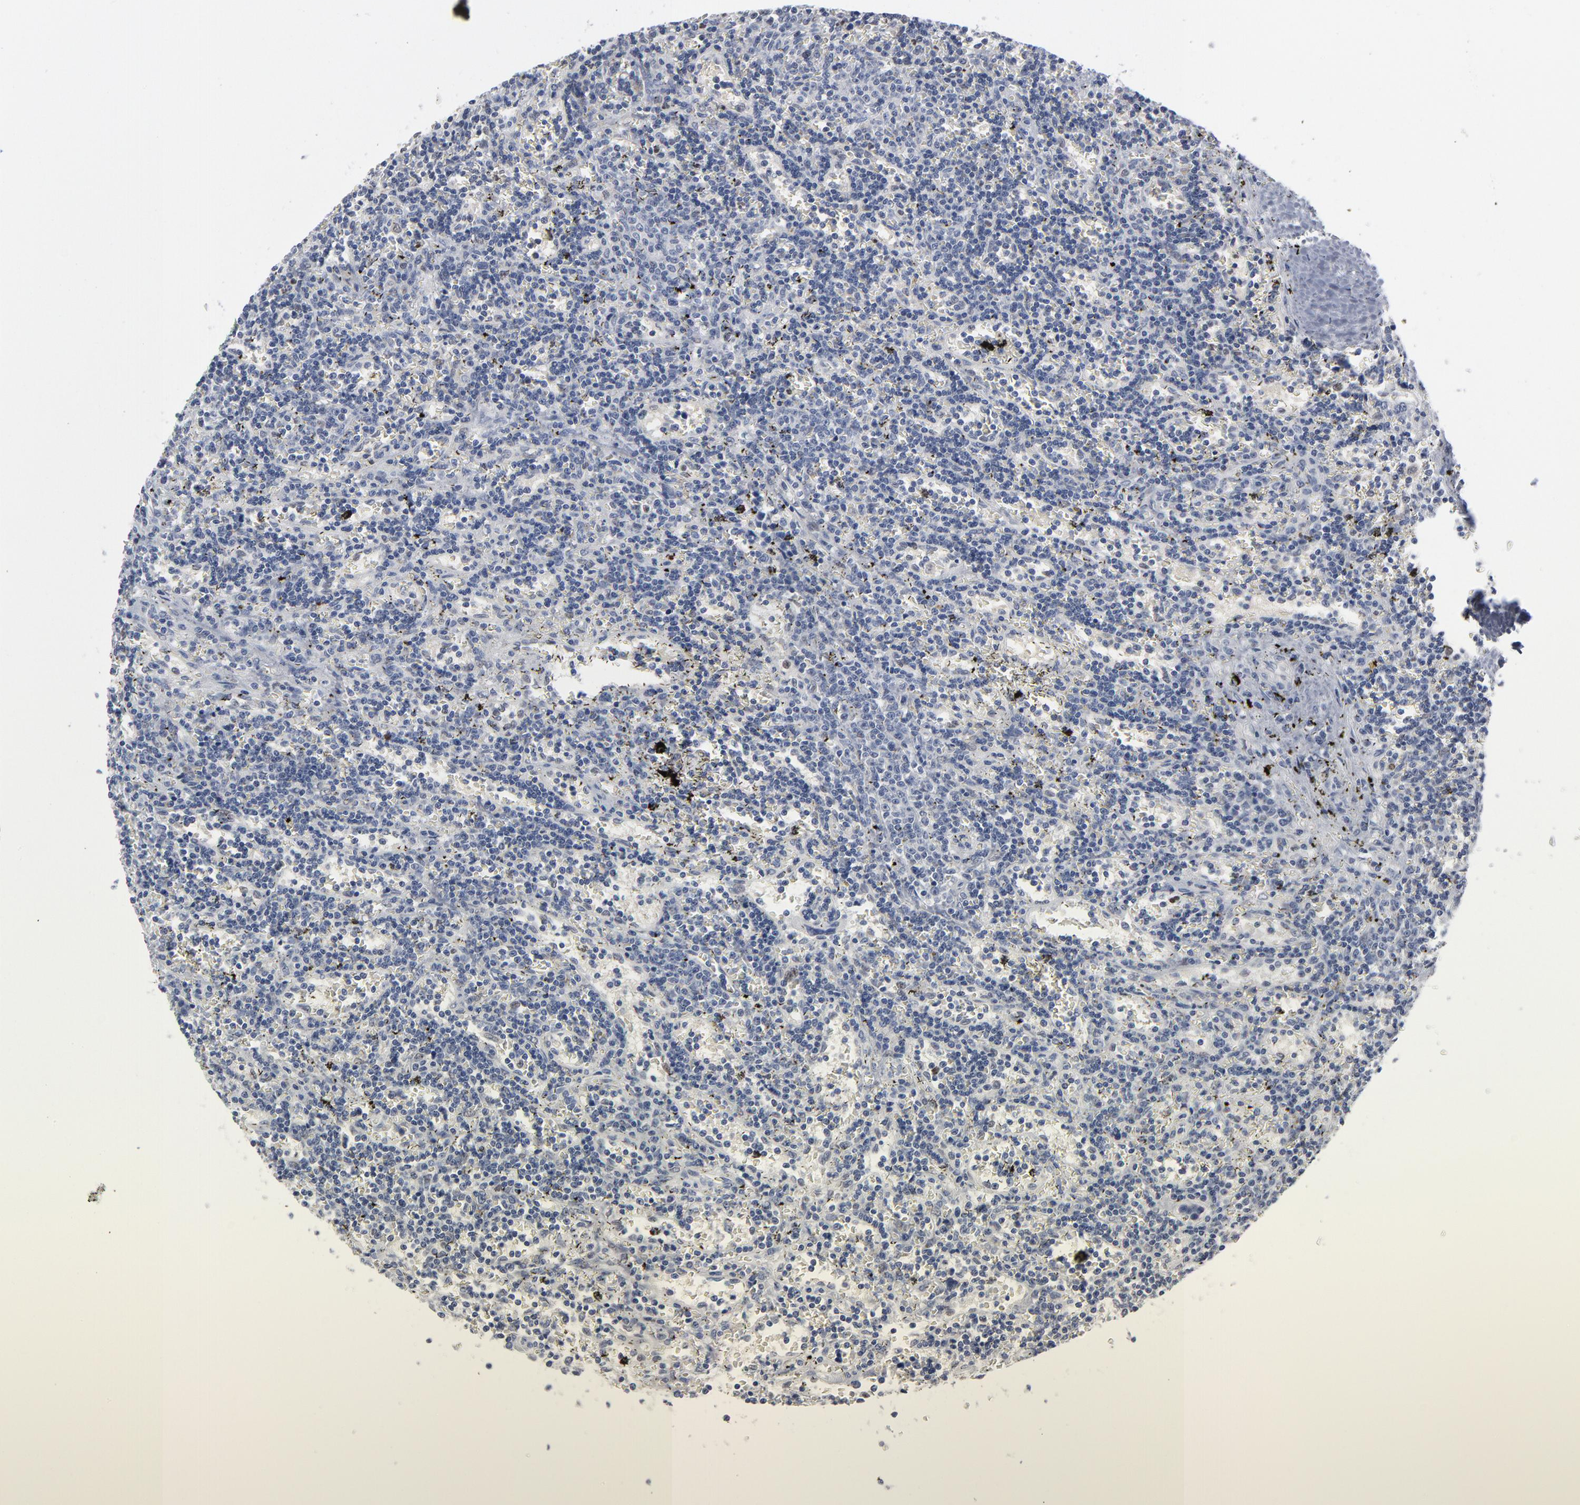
{"staining": {"intensity": "negative", "quantity": "none", "location": "none"}, "tissue": "lymphoma", "cell_type": "Tumor cells", "image_type": "cancer", "snomed": [{"axis": "morphology", "description": "Malignant lymphoma, non-Hodgkin's type, Low grade"}, {"axis": "topography", "description": "Spleen"}], "caption": "DAB immunohistochemical staining of lymphoma displays no significant staining in tumor cells.", "gene": "FOXN2", "patient": {"sex": "male", "age": 60}}